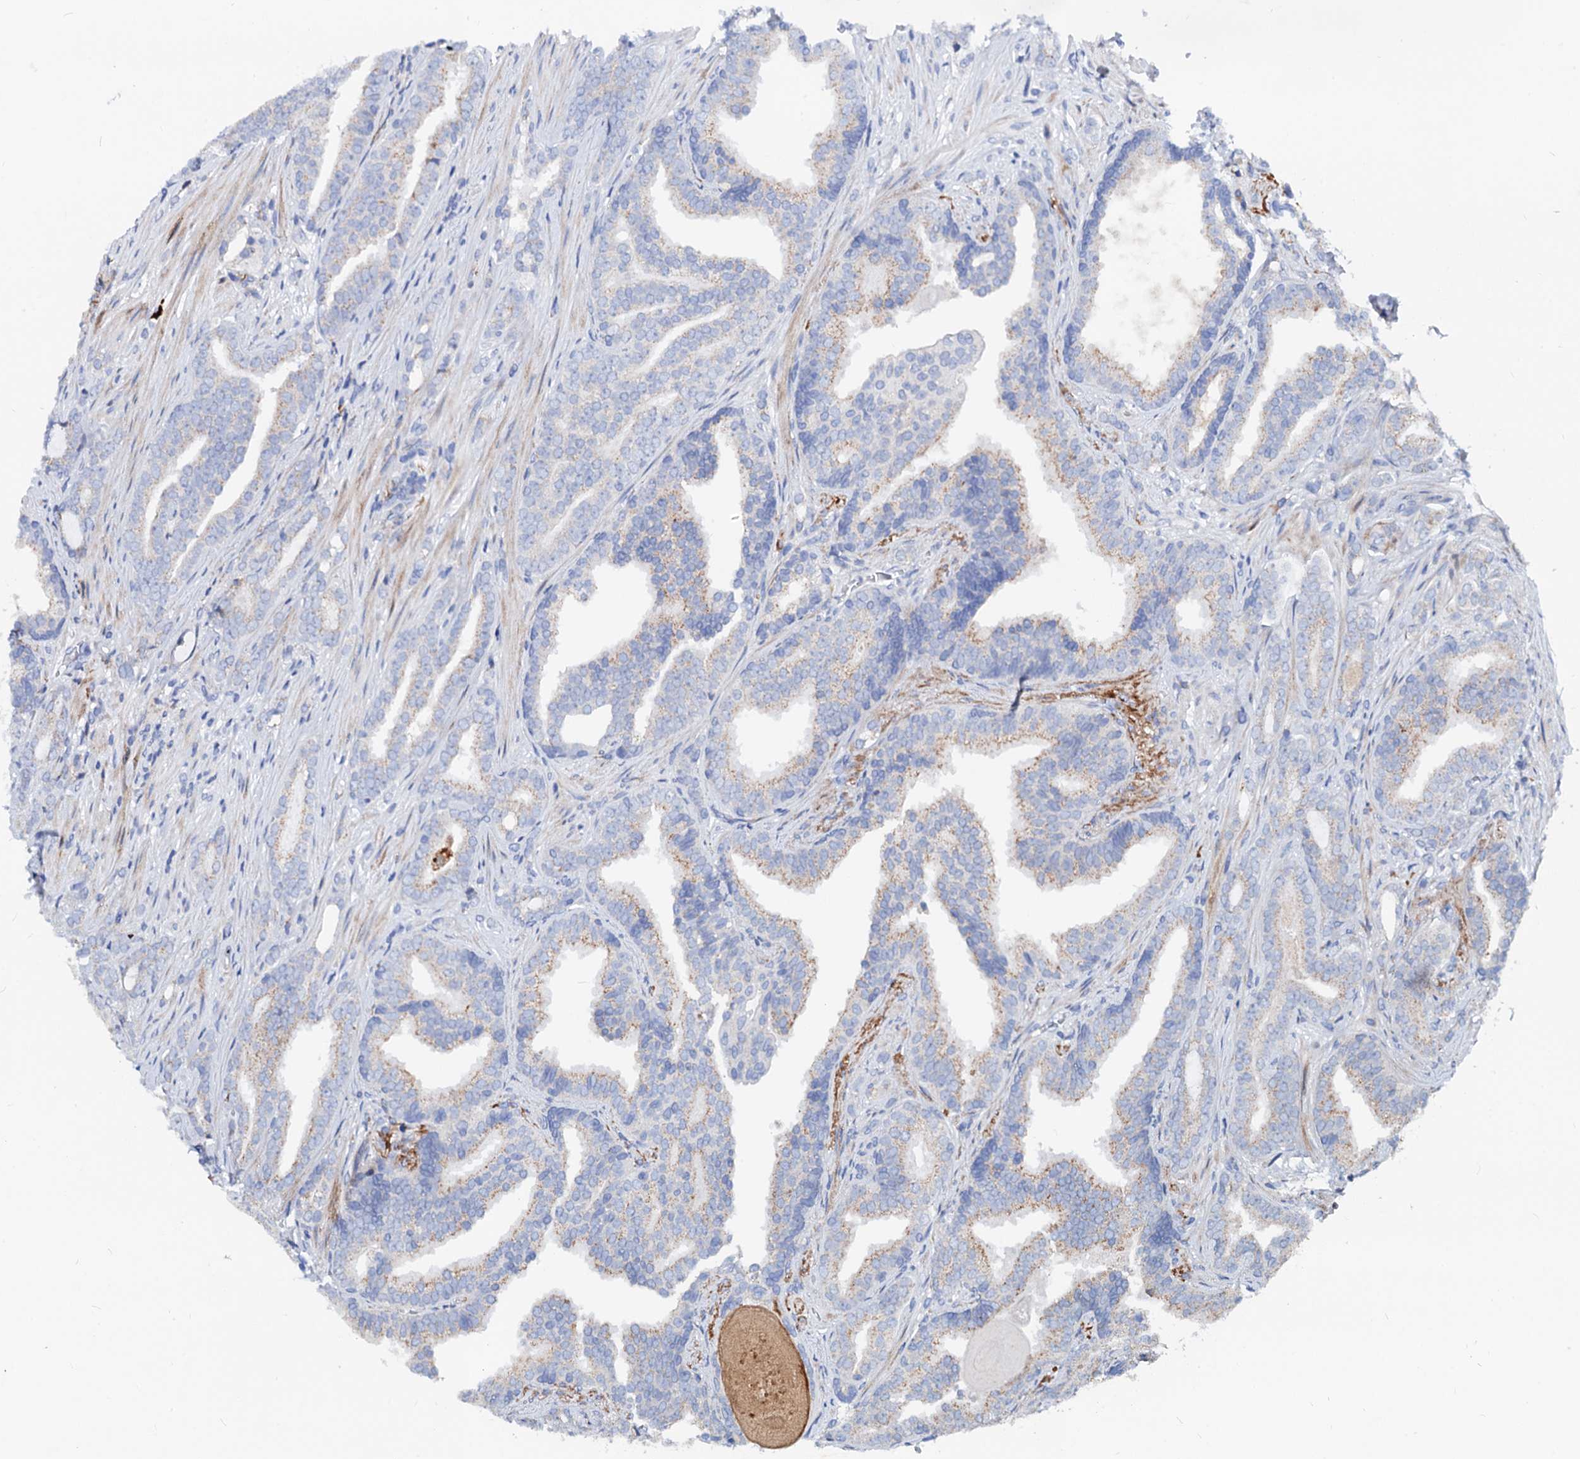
{"staining": {"intensity": "weak", "quantity": "25%-75%", "location": "cytoplasmic/membranous"}, "tissue": "prostate cancer", "cell_type": "Tumor cells", "image_type": "cancer", "snomed": [{"axis": "morphology", "description": "Adenocarcinoma, High grade"}, {"axis": "topography", "description": "Prostate"}], "caption": "Human prostate high-grade adenocarcinoma stained with a brown dye reveals weak cytoplasmic/membranous positive positivity in approximately 25%-75% of tumor cells.", "gene": "SLC10A7", "patient": {"sex": "male", "age": 63}}